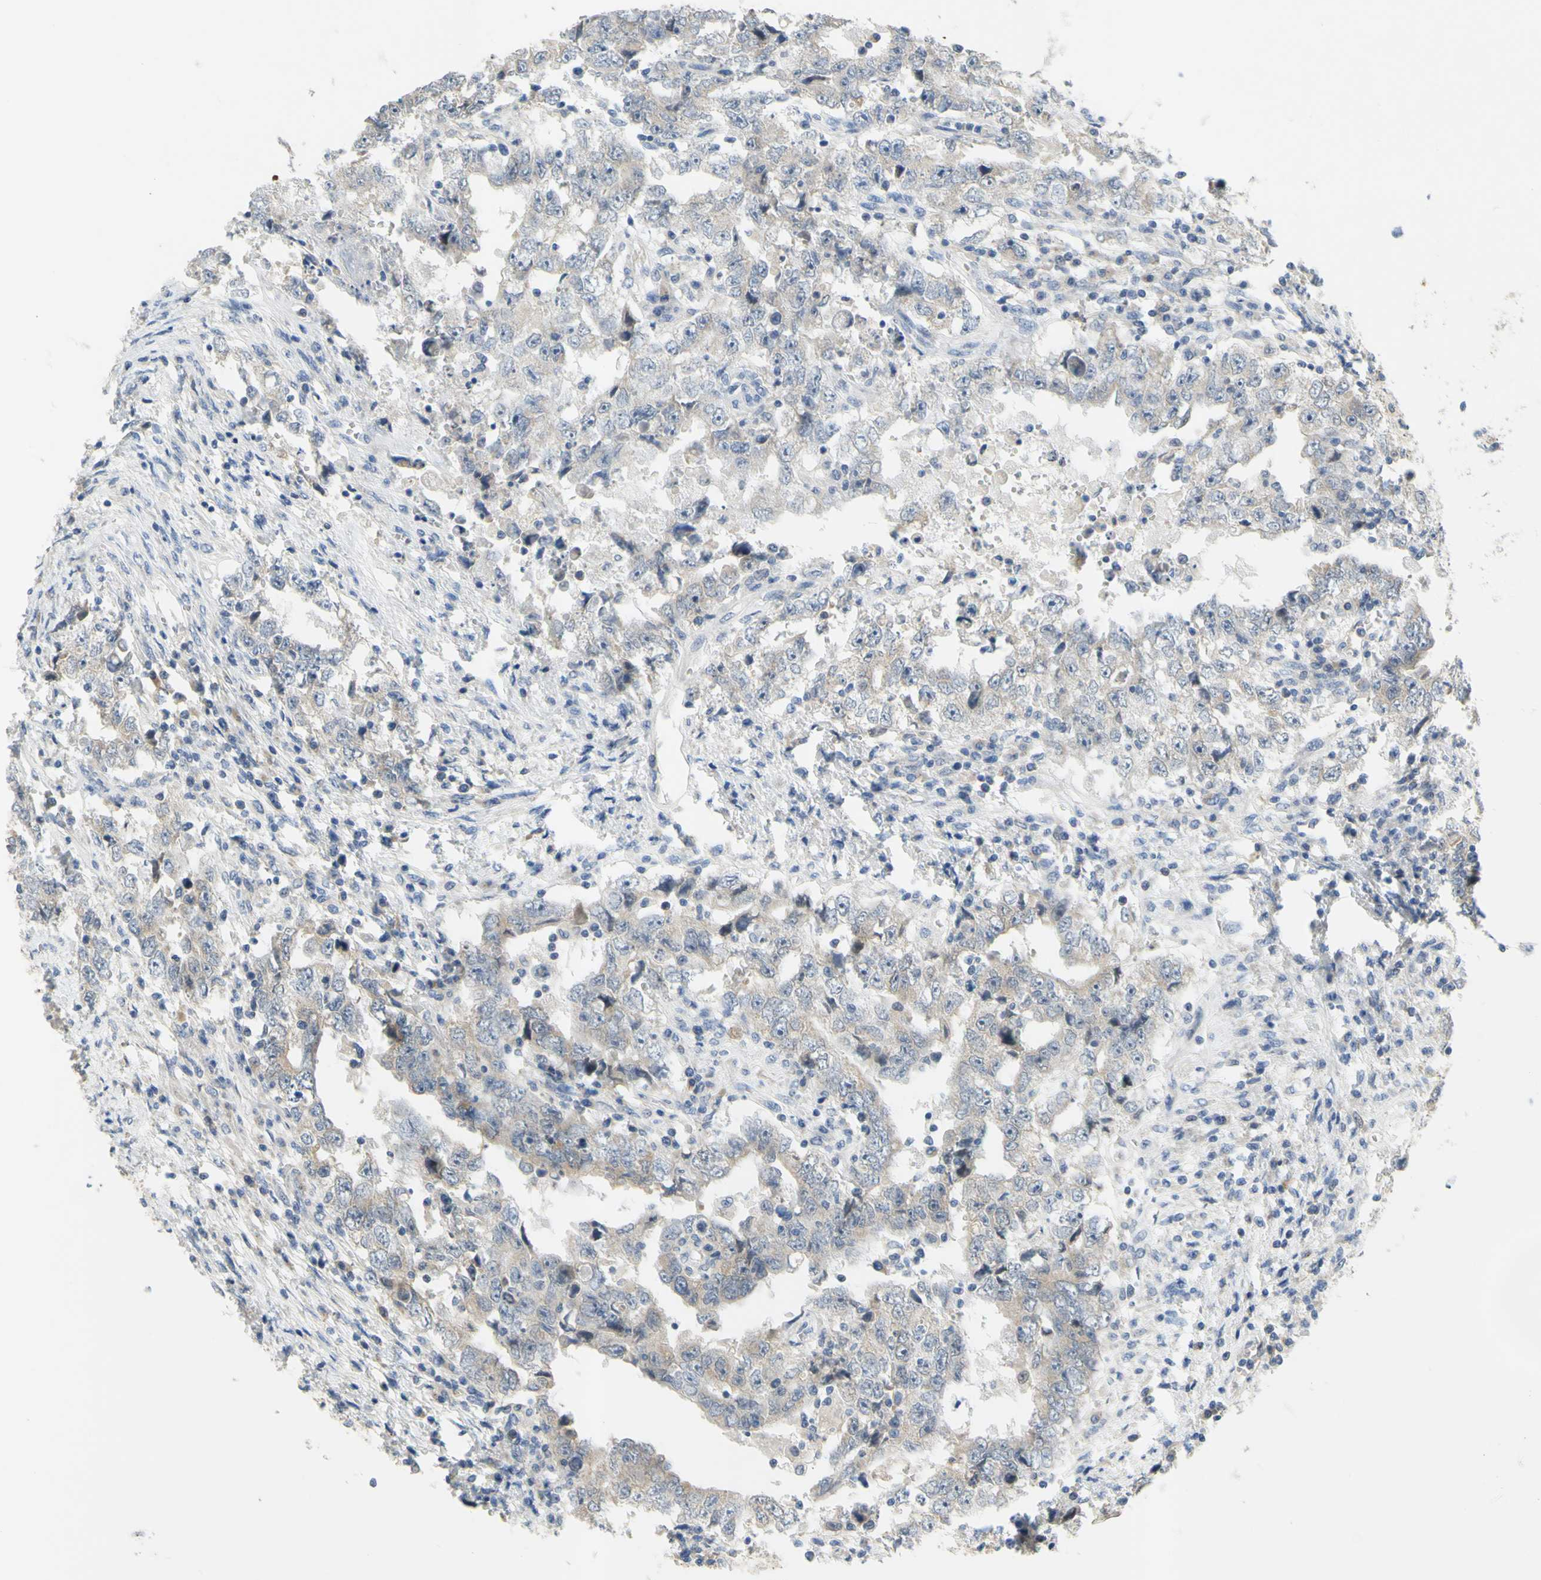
{"staining": {"intensity": "weak", "quantity": "25%-75%", "location": "cytoplasmic/membranous"}, "tissue": "testis cancer", "cell_type": "Tumor cells", "image_type": "cancer", "snomed": [{"axis": "morphology", "description": "Carcinoma, Embryonal, NOS"}, {"axis": "topography", "description": "Testis"}], "caption": "Immunohistochemical staining of human embryonal carcinoma (testis) reveals low levels of weak cytoplasmic/membranous protein positivity in about 25%-75% of tumor cells. Nuclei are stained in blue.", "gene": "CCNB2", "patient": {"sex": "male", "age": 26}}